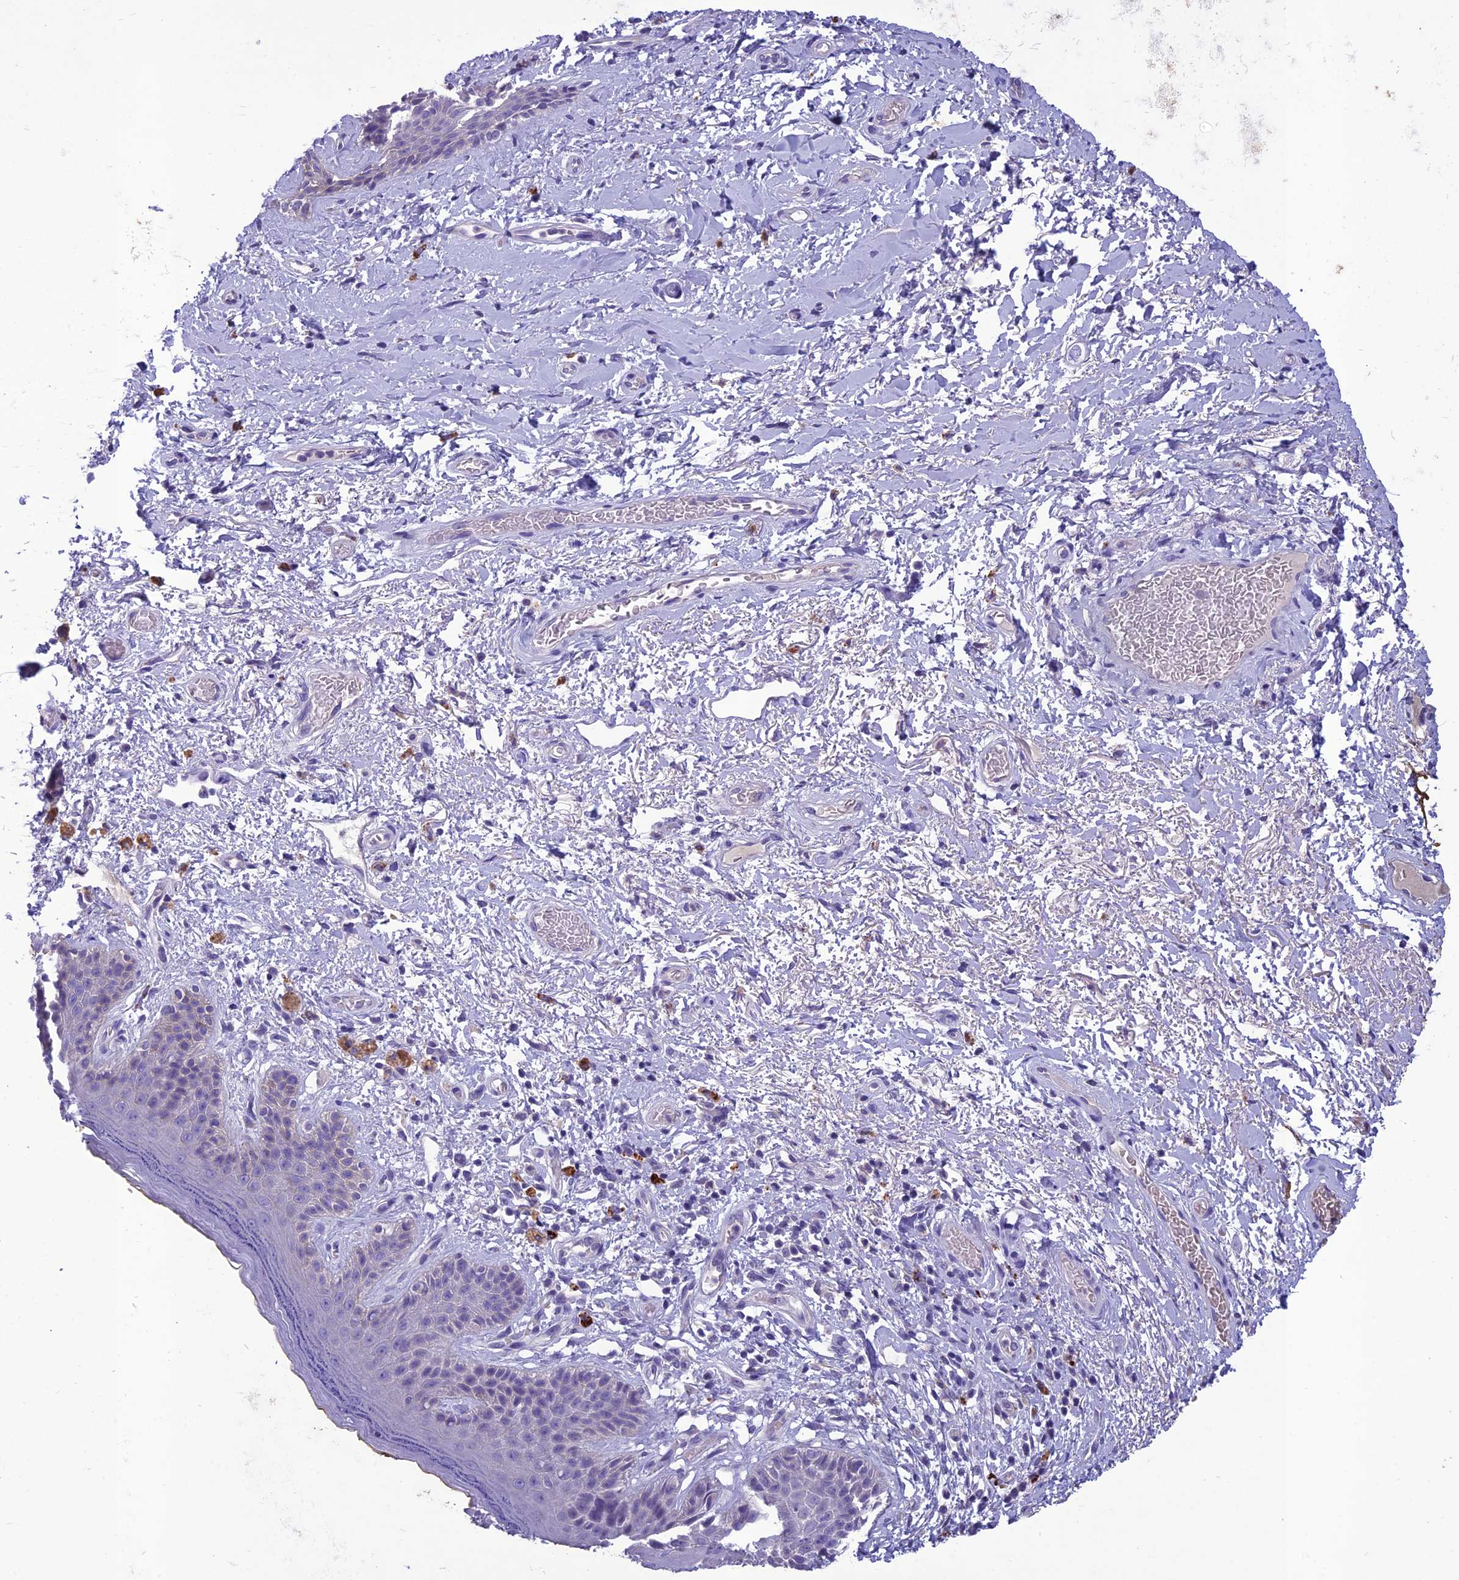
{"staining": {"intensity": "negative", "quantity": "none", "location": "none"}, "tissue": "skin", "cell_type": "Epidermal cells", "image_type": "normal", "snomed": [{"axis": "morphology", "description": "Normal tissue, NOS"}, {"axis": "topography", "description": "Anal"}], "caption": "High magnification brightfield microscopy of normal skin stained with DAB (3,3'-diaminobenzidine) (brown) and counterstained with hematoxylin (blue): epidermal cells show no significant staining. (DAB (3,3'-diaminobenzidine) IHC, high magnification).", "gene": "IFT172", "patient": {"sex": "female", "age": 46}}